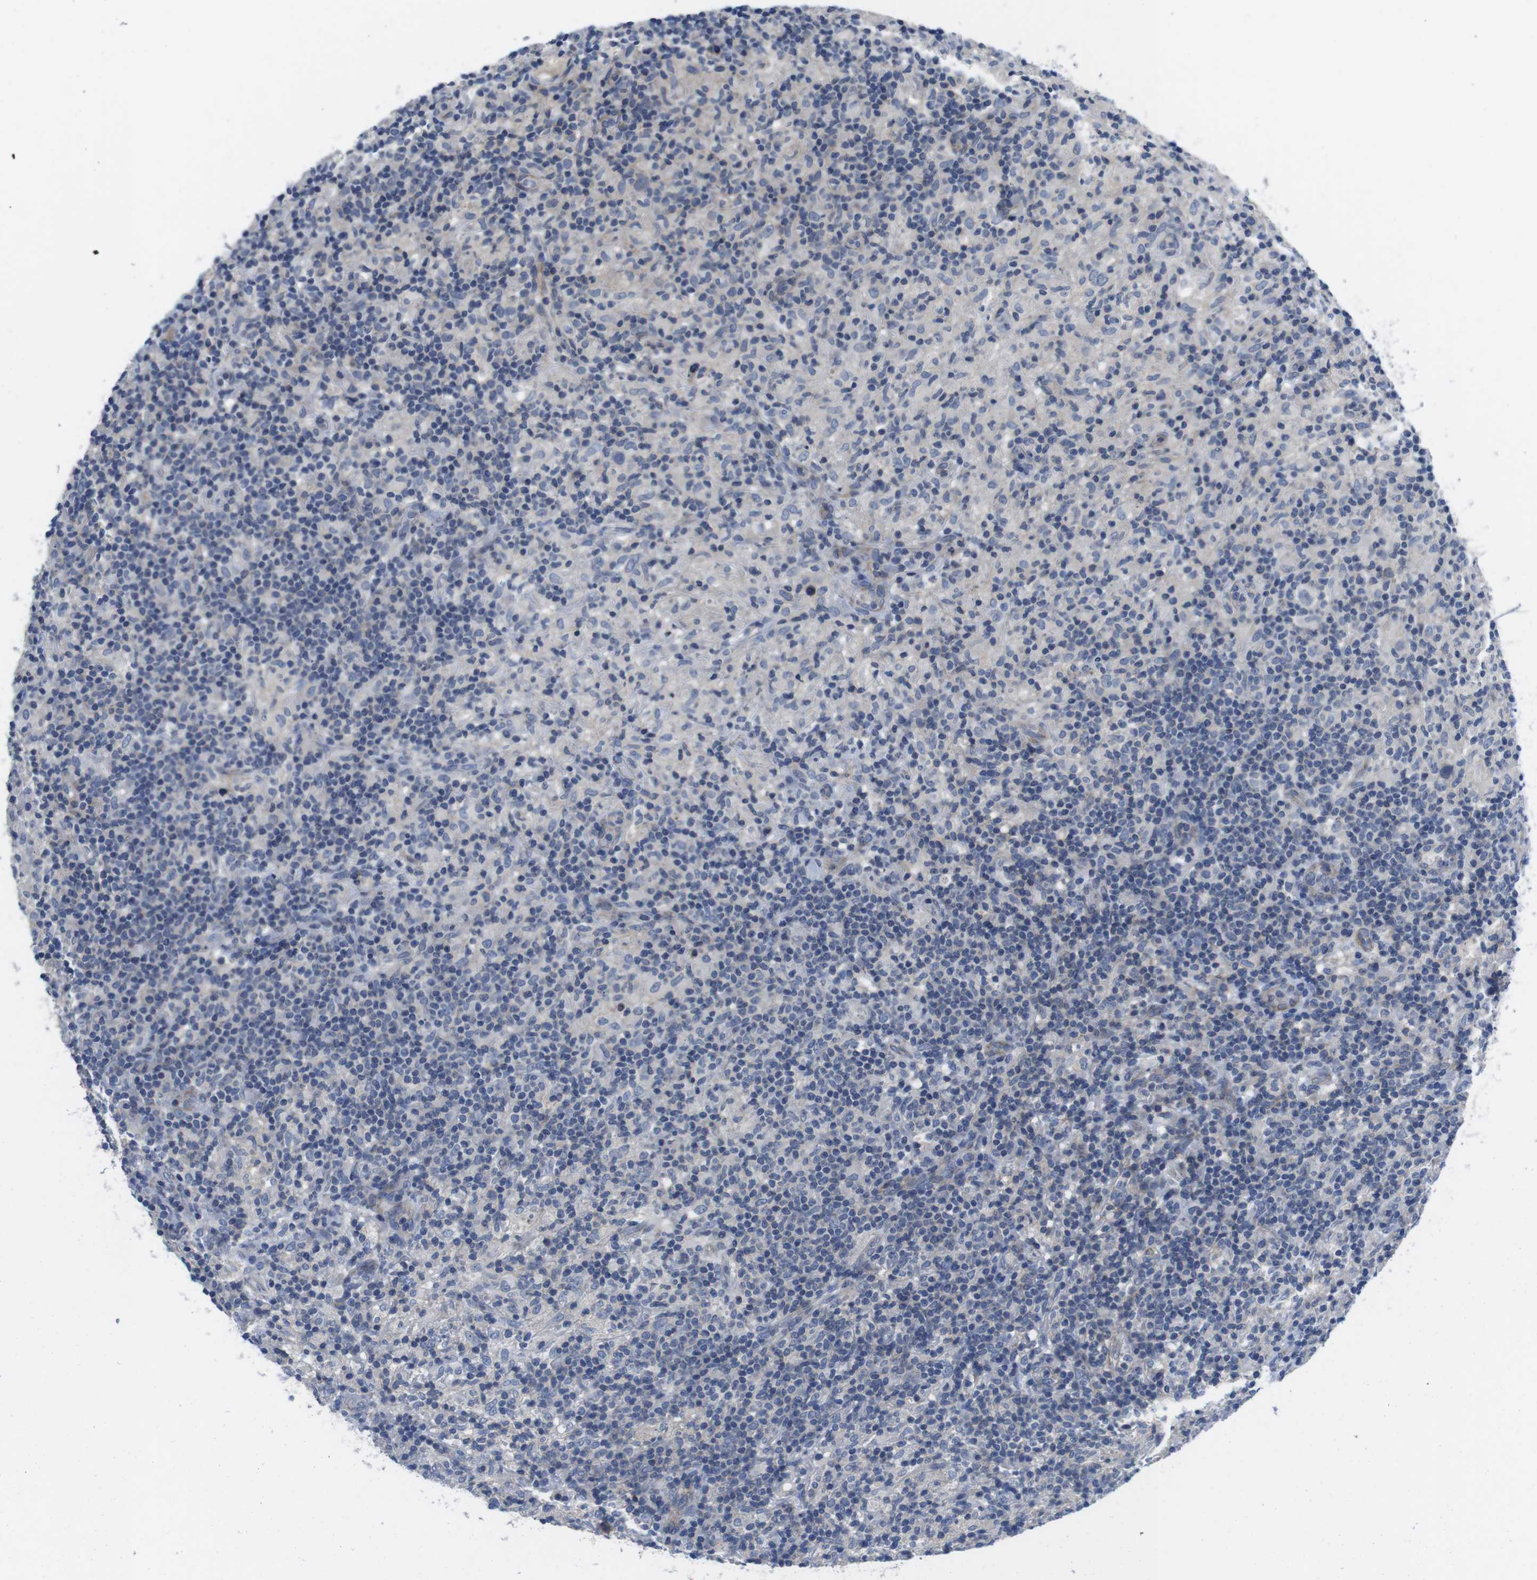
{"staining": {"intensity": "negative", "quantity": "none", "location": "none"}, "tissue": "lymphoma", "cell_type": "Tumor cells", "image_type": "cancer", "snomed": [{"axis": "morphology", "description": "Hodgkin's disease, NOS"}, {"axis": "topography", "description": "Lymph node"}], "caption": "High magnification brightfield microscopy of Hodgkin's disease stained with DAB (brown) and counterstained with hematoxylin (blue): tumor cells show no significant positivity.", "gene": "SCRIB", "patient": {"sex": "male", "age": 70}}